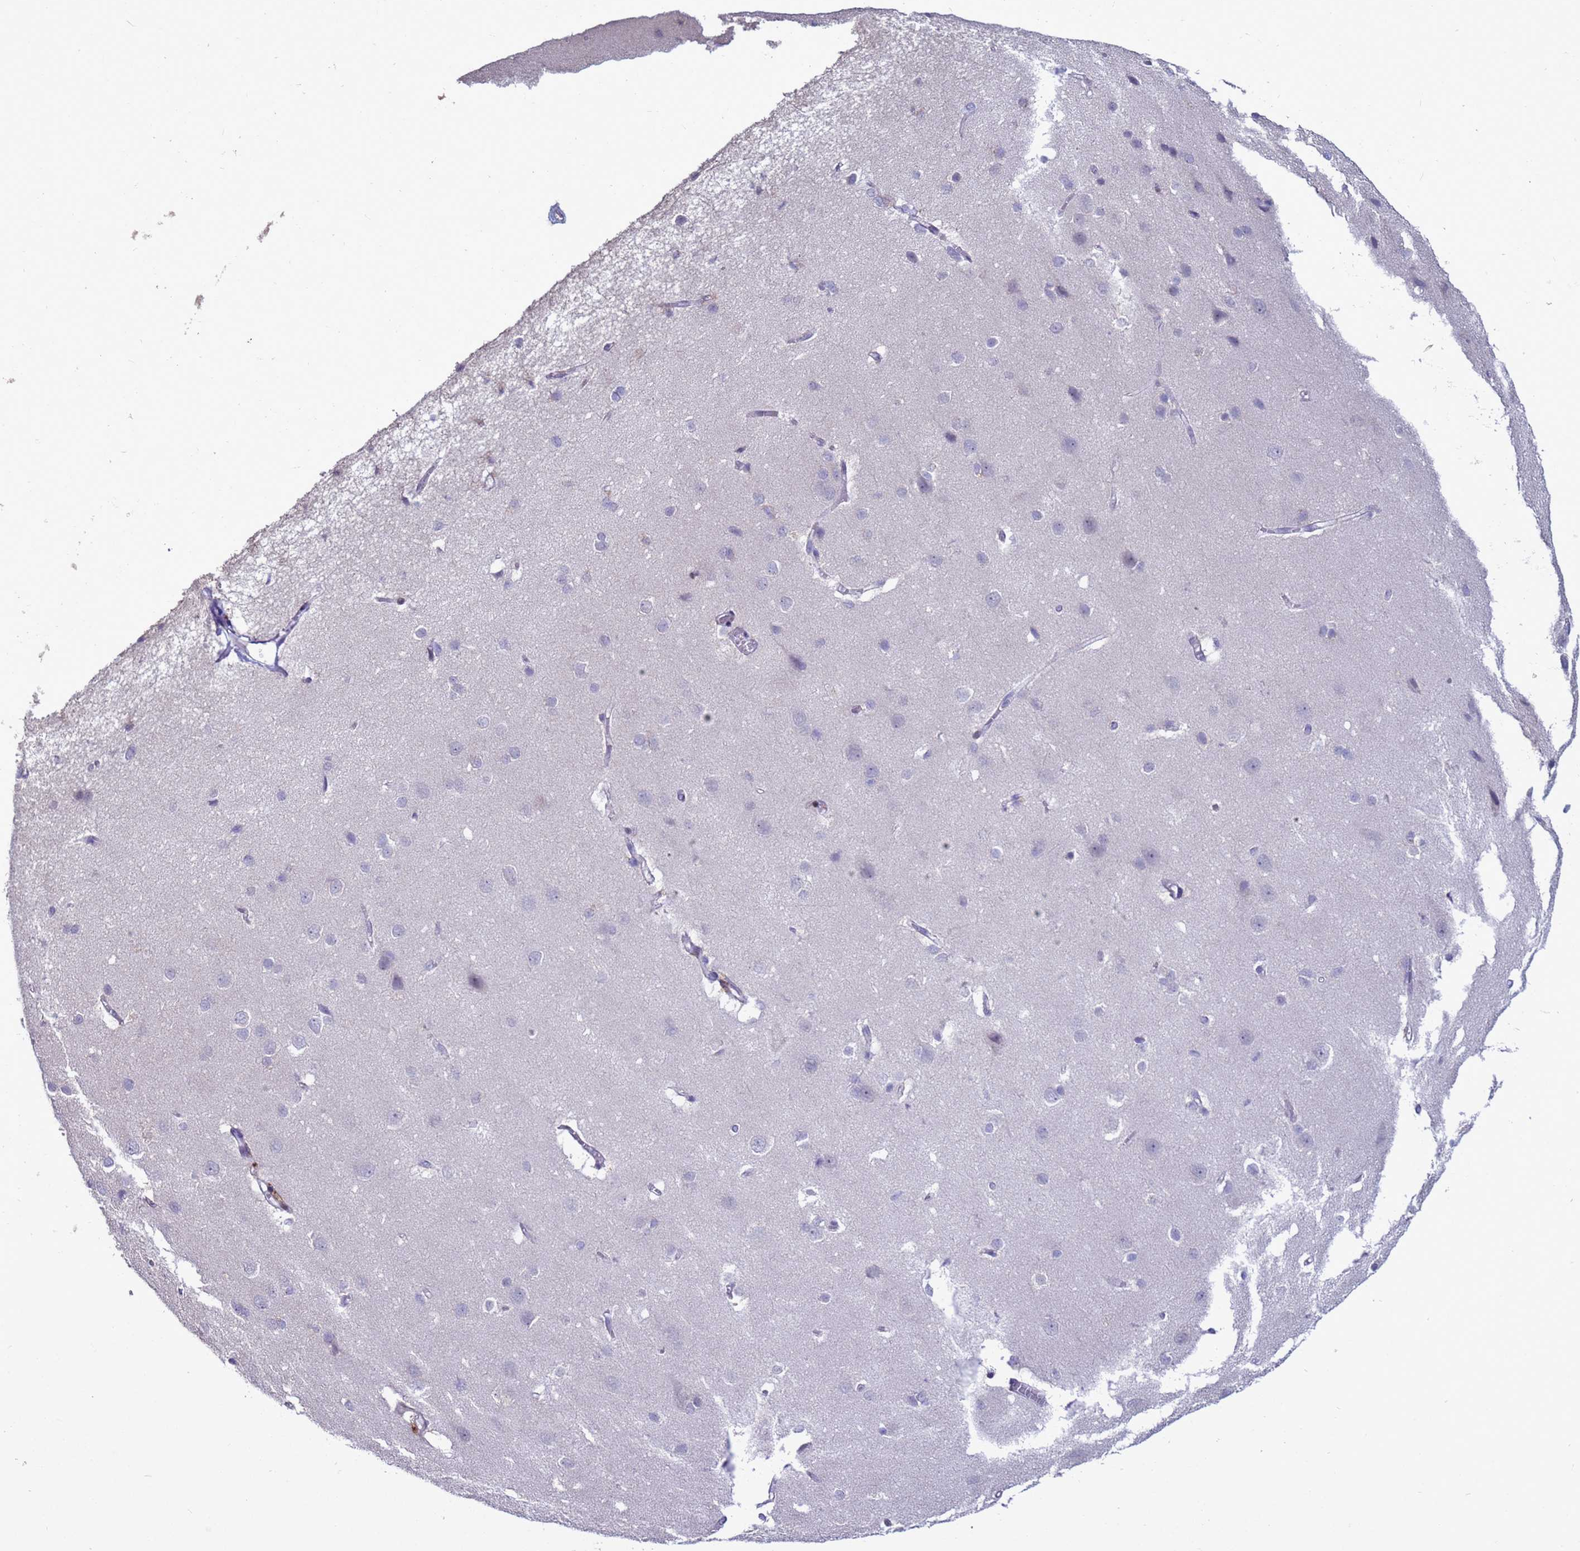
{"staining": {"intensity": "negative", "quantity": "none", "location": "none"}, "tissue": "cerebral cortex", "cell_type": "Endothelial cells", "image_type": "normal", "snomed": [{"axis": "morphology", "description": "Normal tissue, NOS"}, {"axis": "topography", "description": "Cerebral cortex"}], "caption": "Immunohistochemistry image of normal cerebral cortex: cerebral cortex stained with DAB reveals no significant protein positivity in endothelial cells.", "gene": "HGH1", "patient": {"sex": "male", "age": 37}}